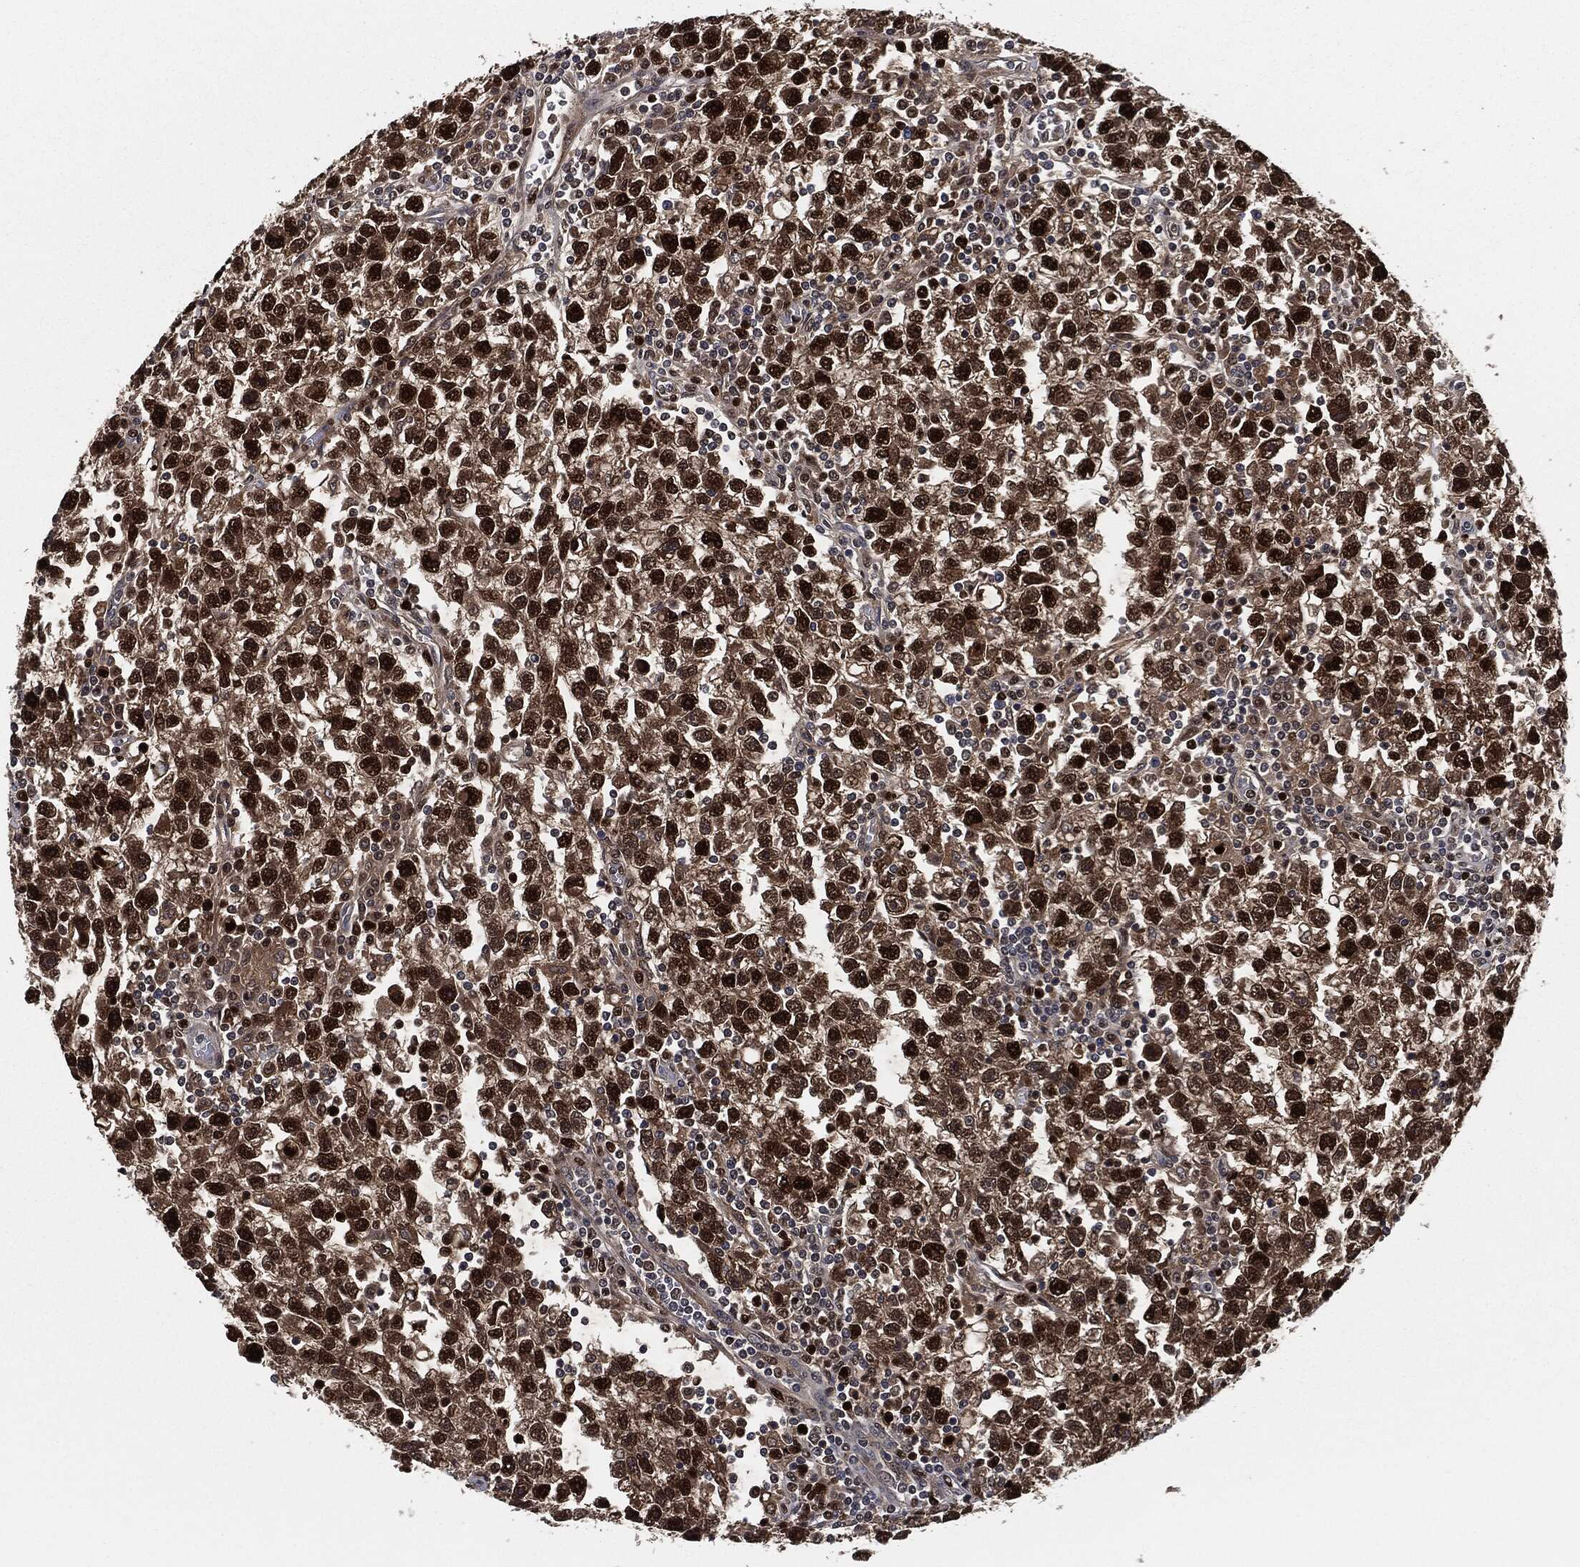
{"staining": {"intensity": "strong", "quantity": ">75%", "location": "nuclear"}, "tissue": "testis cancer", "cell_type": "Tumor cells", "image_type": "cancer", "snomed": [{"axis": "morphology", "description": "Seminoma, NOS"}, {"axis": "topography", "description": "Testis"}], "caption": "This image shows immunohistochemistry (IHC) staining of human testis cancer, with high strong nuclear staining in approximately >75% of tumor cells.", "gene": "PCNA", "patient": {"sex": "male", "age": 47}}